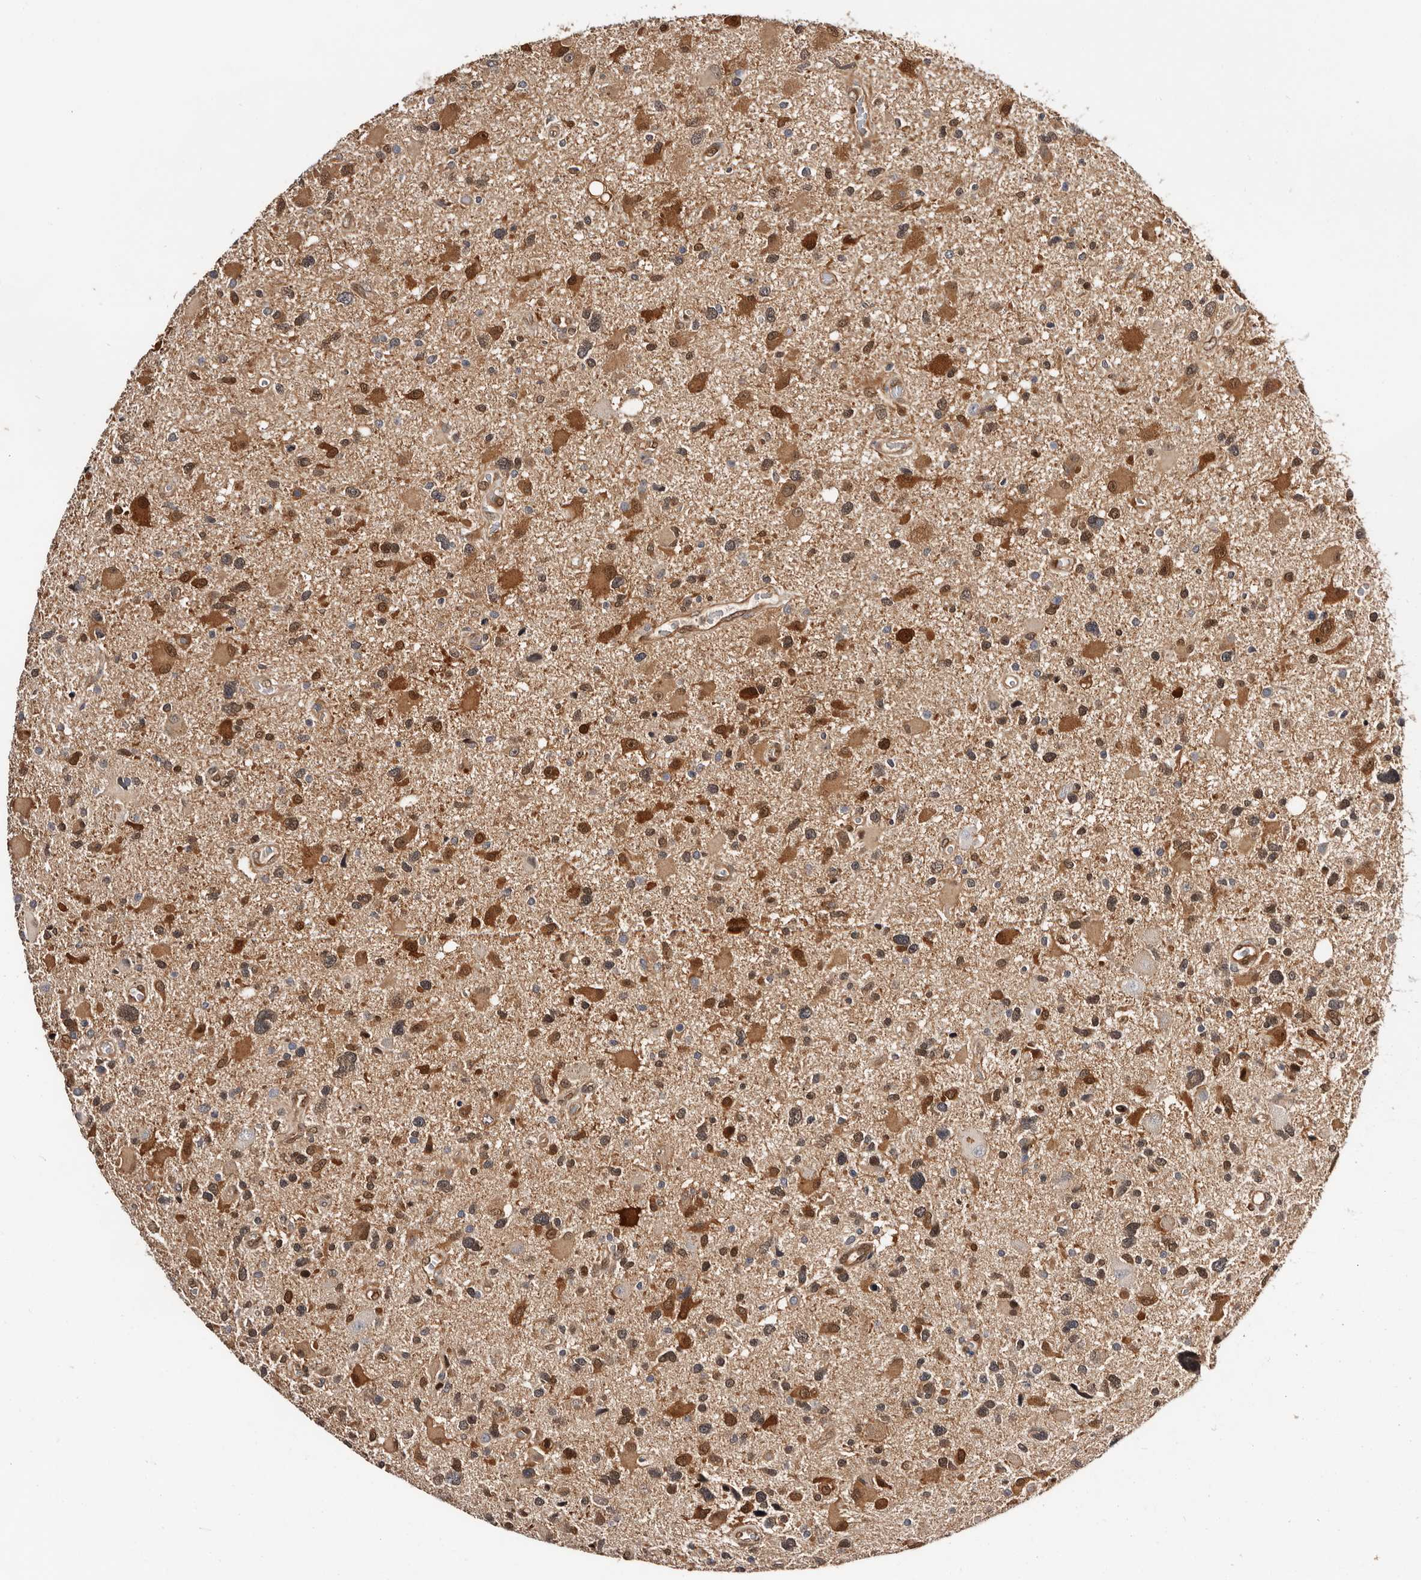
{"staining": {"intensity": "moderate", "quantity": "25%-75%", "location": "cytoplasmic/membranous,nuclear"}, "tissue": "glioma", "cell_type": "Tumor cells", "image_type": "cancer", "snomed": [{"axis": "morphology", "description": "Glioma, malignant, High grade"}, {"axis": "topography", "description": "Brain"}], "caption": "Immunohistochemical staining of human malignant high-grade glioma shows medium levels of moderate cytoplasmic/membranous and nuclear positivity in approximately 25%-75% of tumor cells.", "gene": "TP53I3", "patient": {"sex": "male", "age": 33}}